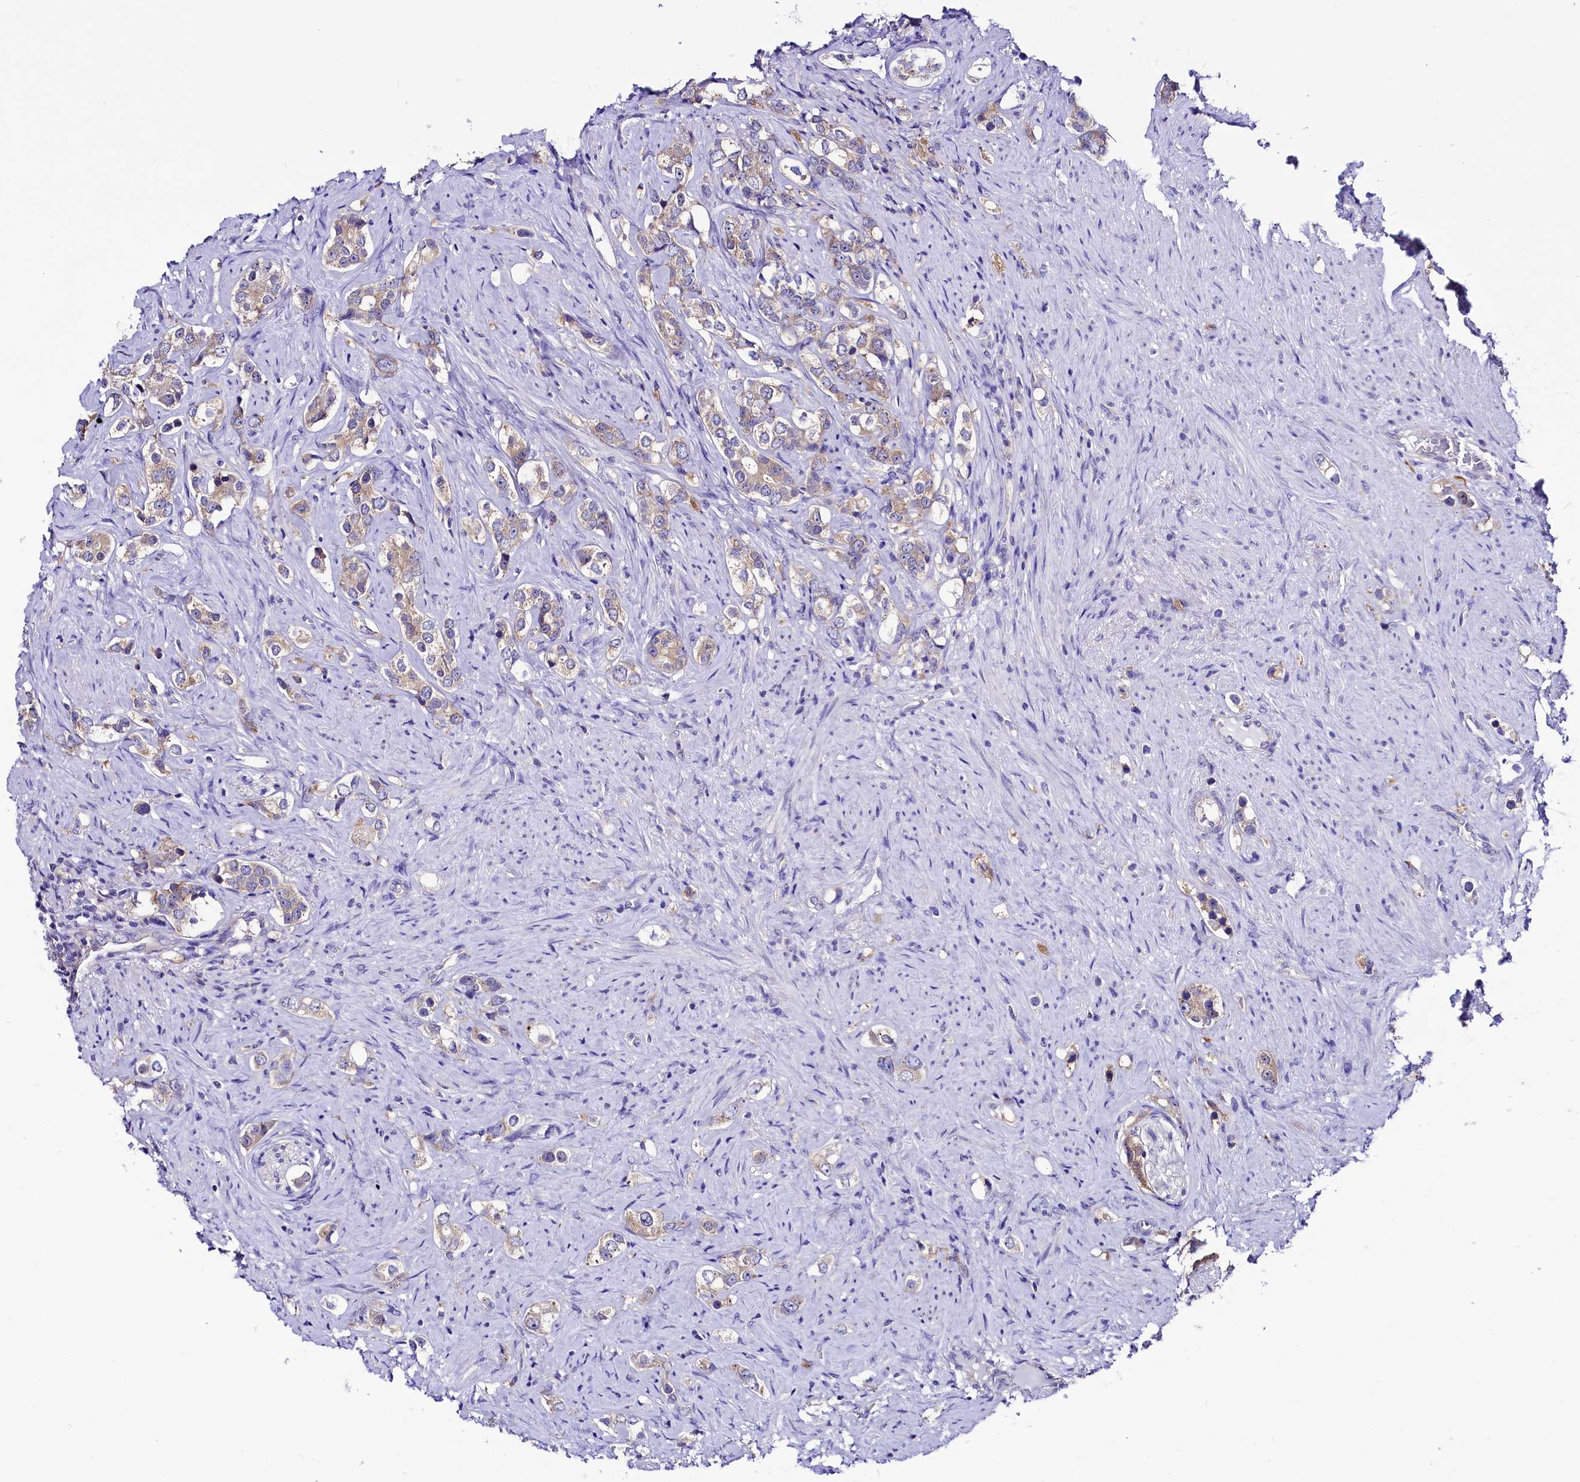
{"staining": {"intensity": "weak", "quantity": "25%-75%", "location": "cytoplasmic/membranous"}, "tissue": "prostate cancer", "cell_type": "Tumor cells", "image_type": "cancer", "snomed": [{"axis": "morphology", "description": "Adenocarcinoma, High grade"}, {"axis": "topography", "description": "Prostate"}], "caption": "Prostate cancer tissue shows weak cytoplasmic/membranous expression in about 25%-75% of tumor cells, visualized by immunohistochemistry. (DAB IHC, brown staining for protein, blue staining for nuclei).", "gene": "ABHD5", "patient": {"sex": "male", "age": 63}}